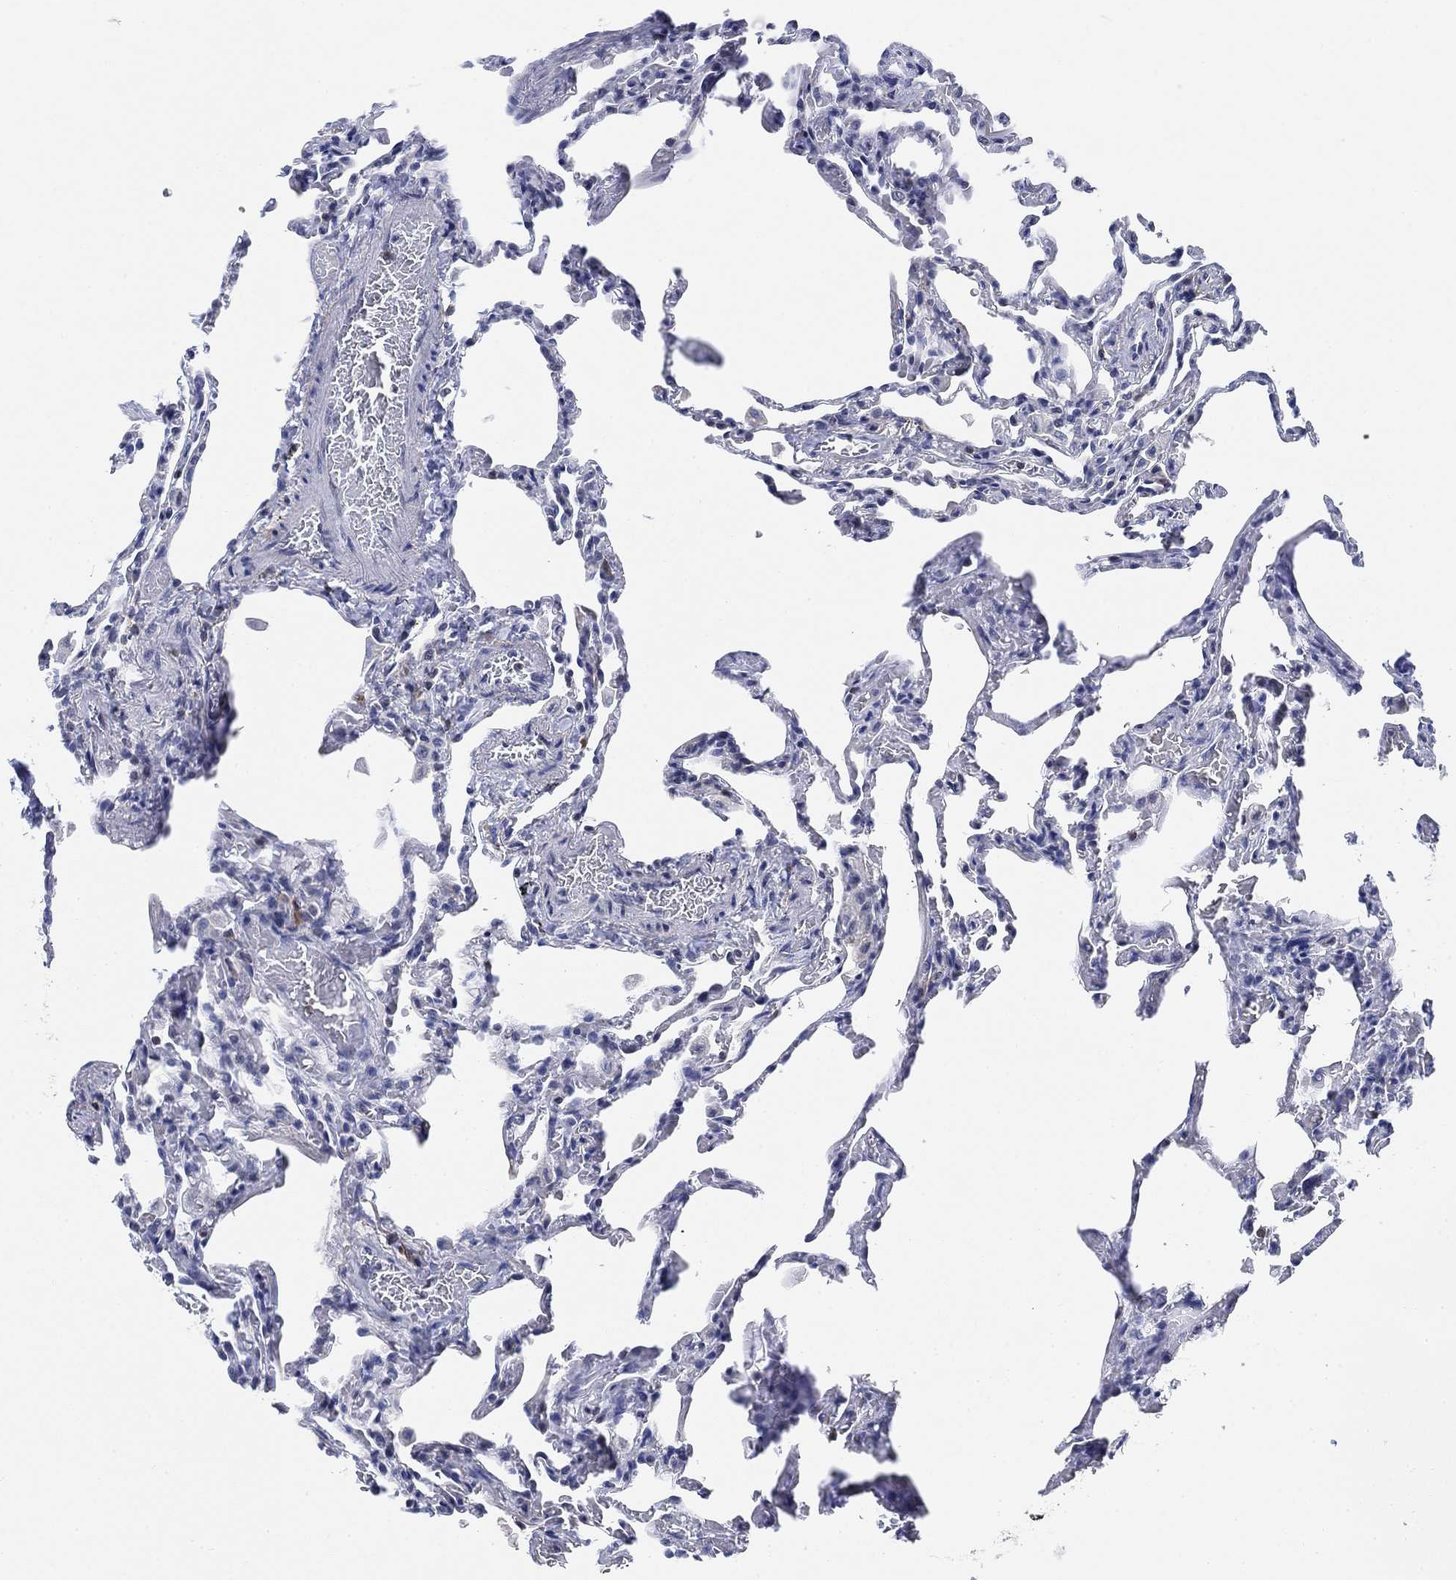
{"staining": {"intensity": "negative", "quantity": "none", "location": "none"}, "tissue": "lung", "cell_type": "Alveolar cells", "image_type": "normal", "snomed": [{"axis": "morphology", "description": "Normal tissue, NOS"}, {"axis": "topography", "description": "Lung"}], "caption": "Immunohistochemical staining of benign human lung displays no significant positivity in alveolar cells. Nuclei are stained in blue.", "gene": "FYB1", "patient": {"sex": "female", "age": 43}}